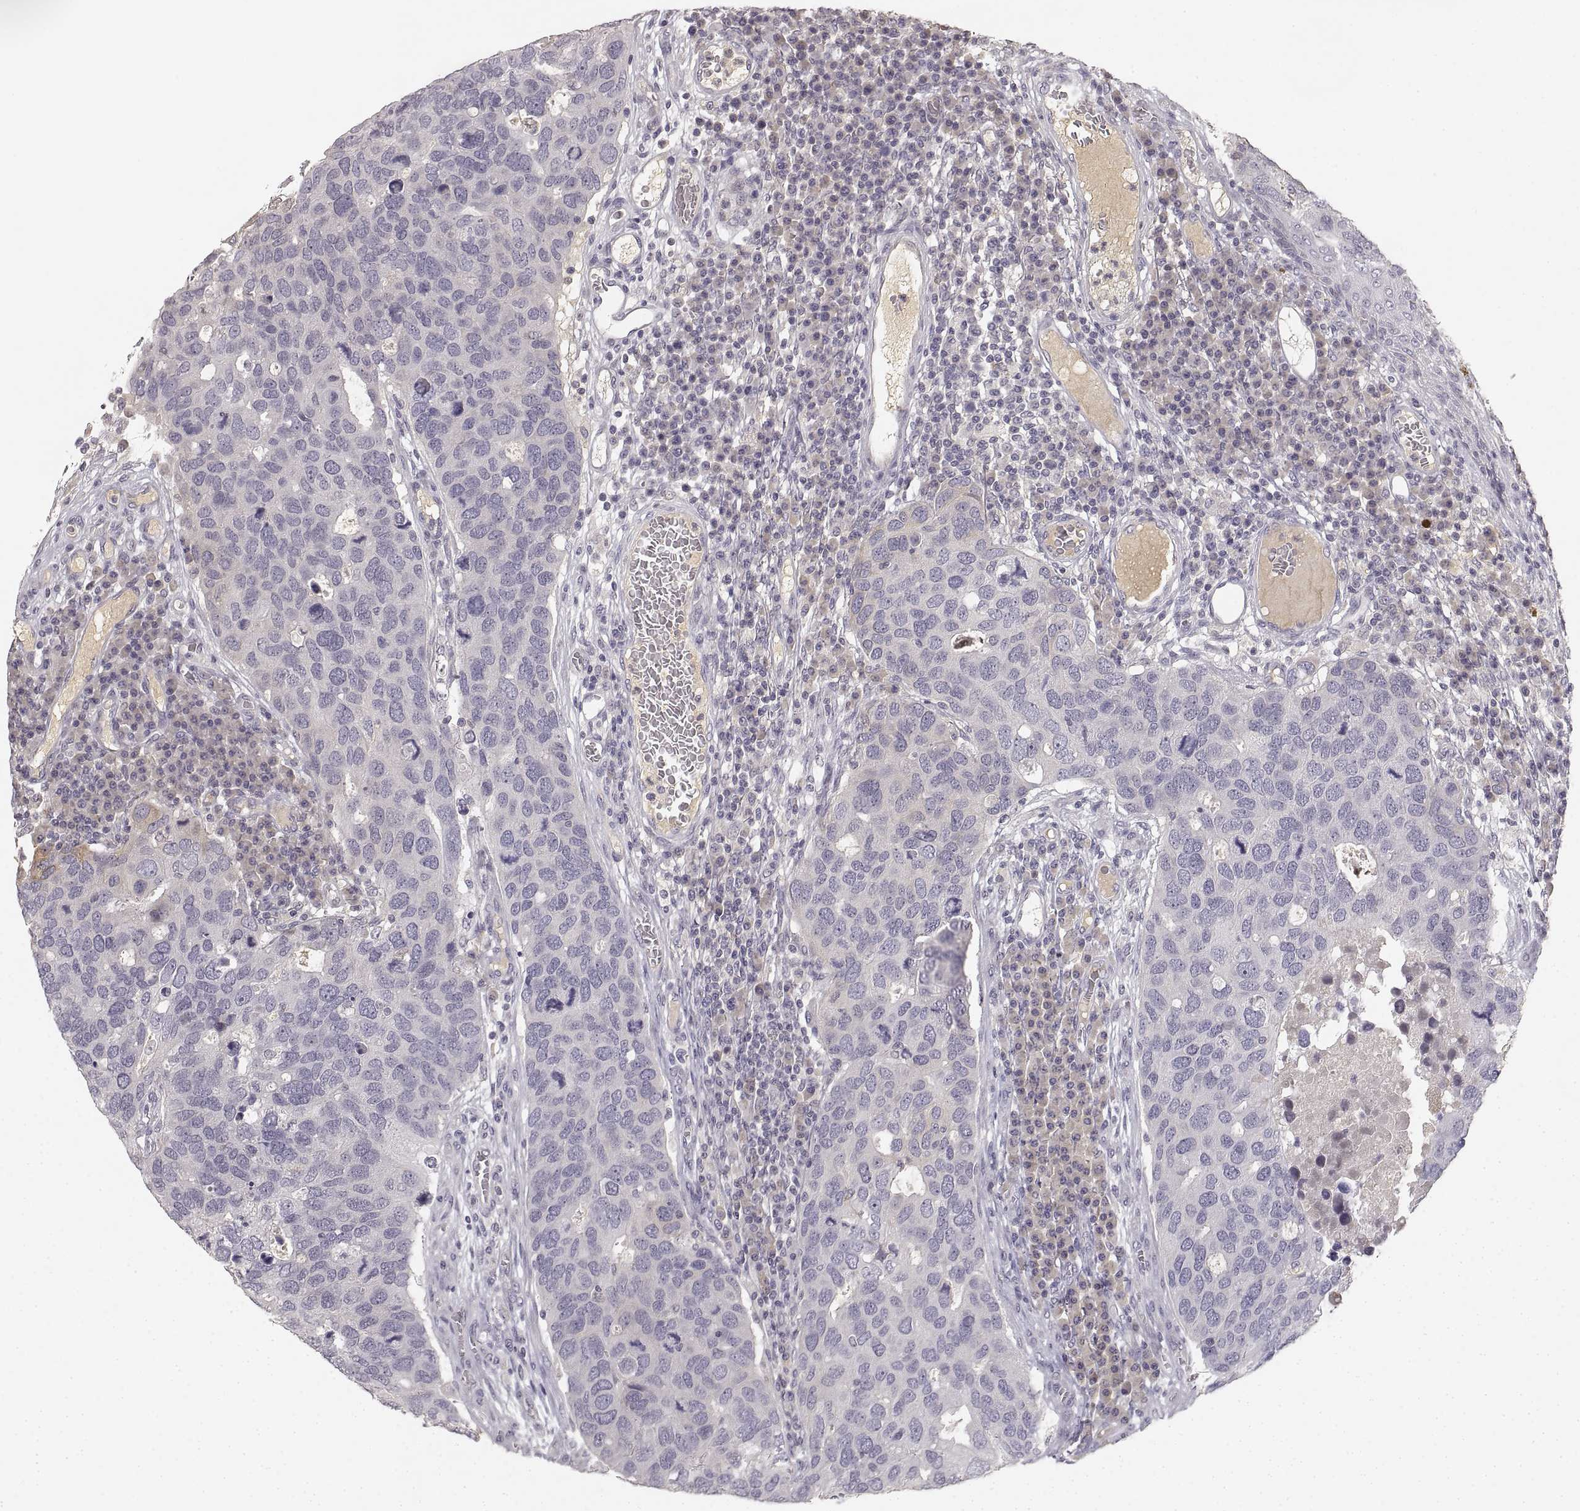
{"staining": {"intensity": "negative", "quantity": "none", "location": "none"}, "tissue": "breast cancer", "cell_type": "Tumor cells", "image_type": "cancer", "snomed": [{"axis": "morphology", "description": "Duct carcinoma"}, {"axis": "topography", "description": "Breast"}], "caption": "Tumor cells are negative for brown protein staining in breast cancer.", "gene": "RUNDC3A", "patient": {"sex": "female", "age": 83}}